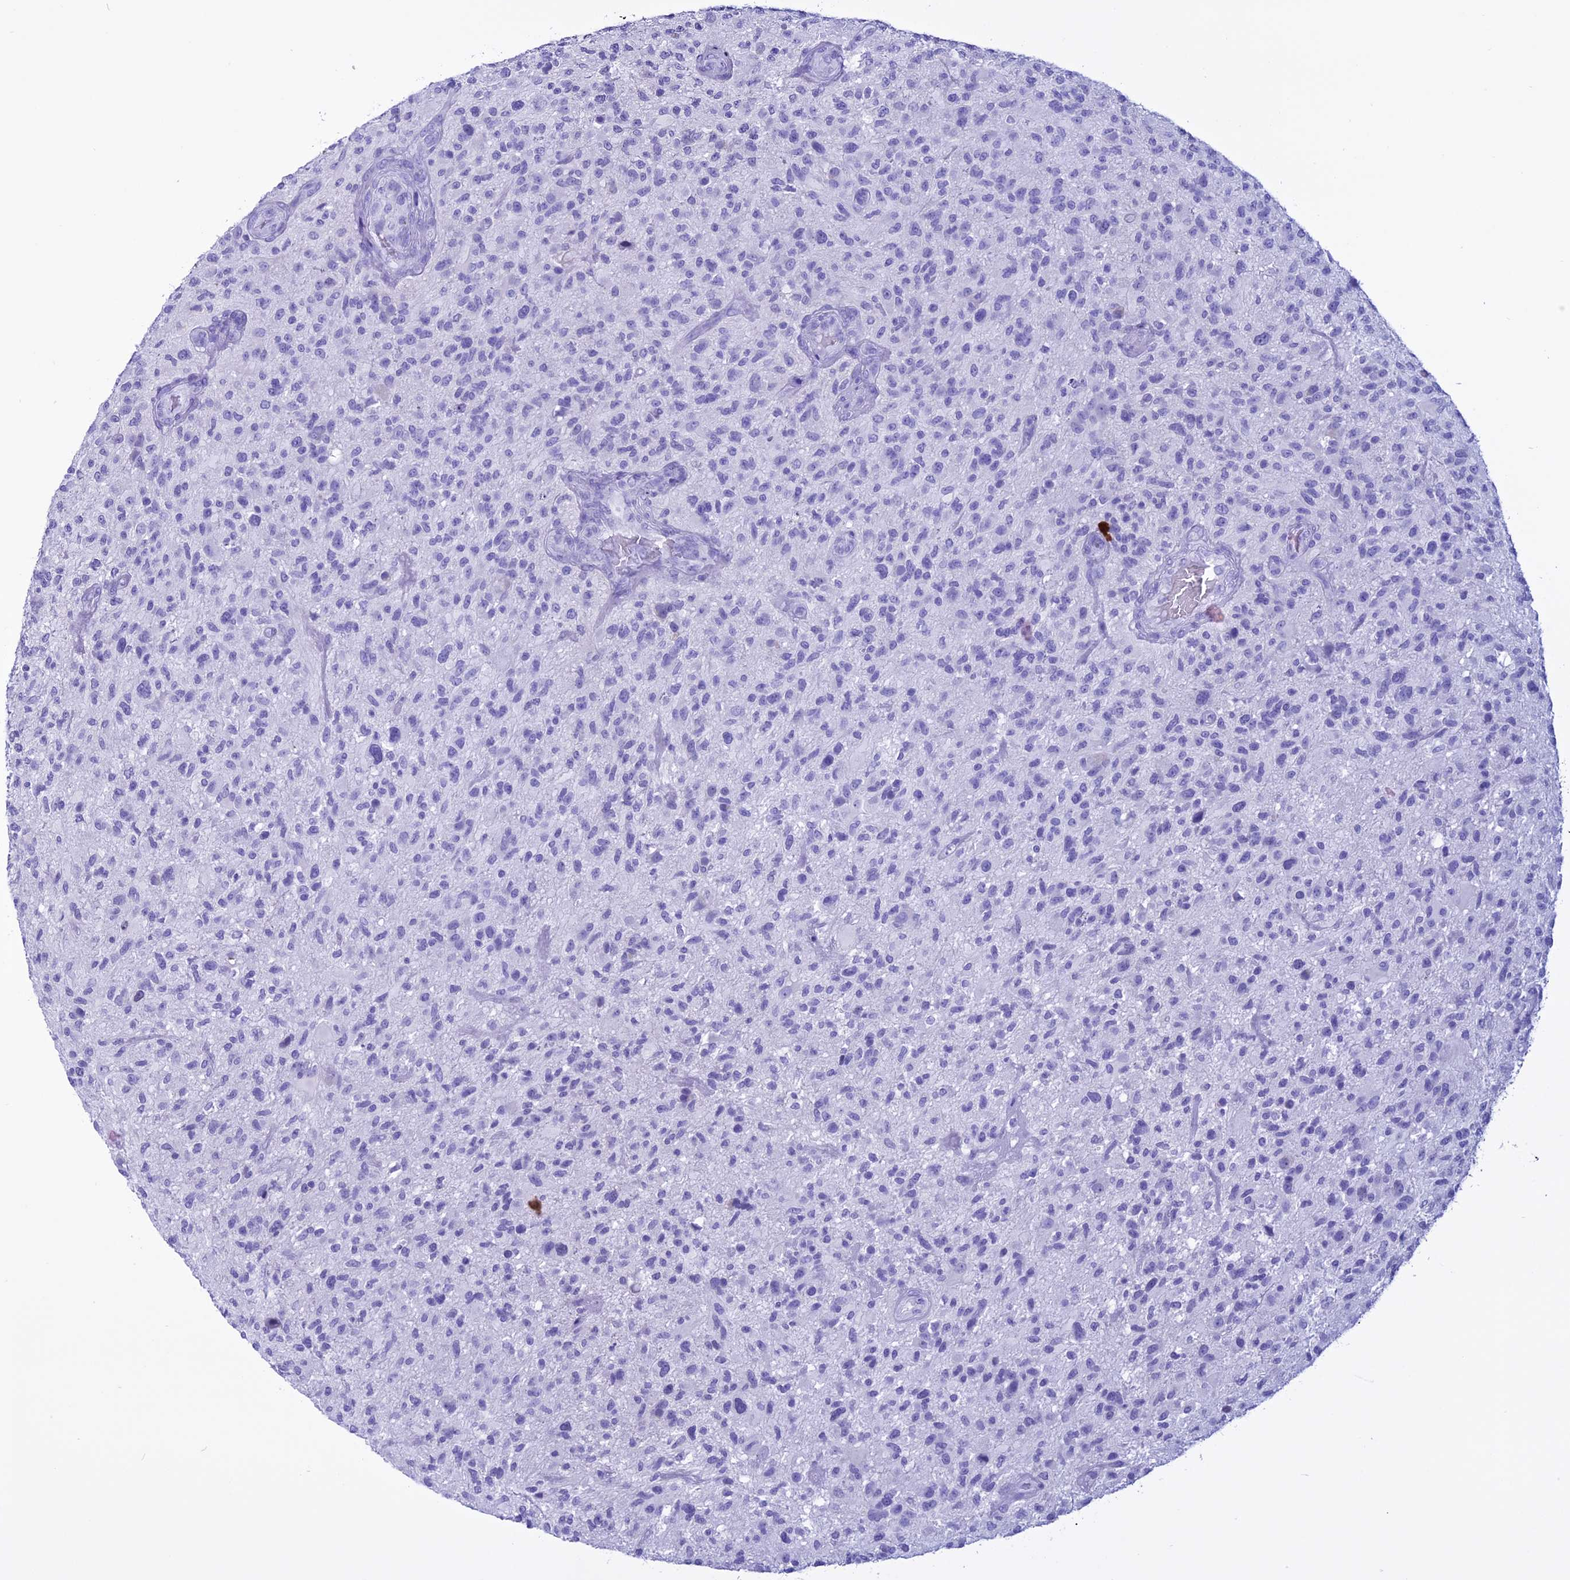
{"staining": {"intensity": "negative", "quantity": "none", "location": "none"}, "tissue": "glioma", "cell_type": "Tumor cells", "image_type": "cancer", "snomed": [{"axis": "morphology", "description": "Glioma, malignant, High grade"}, {"axis": "topography", "description": "Brain"}], "caption": "Immunohistochemical staining of glioma reveals no significant positivity in tumor cells. The staining is performed using DAB brown chromogen with nuclei counter-stained in using hematoxylin.", "gene": "MZB1", "patient": {"sex": "male", "age": 47}}